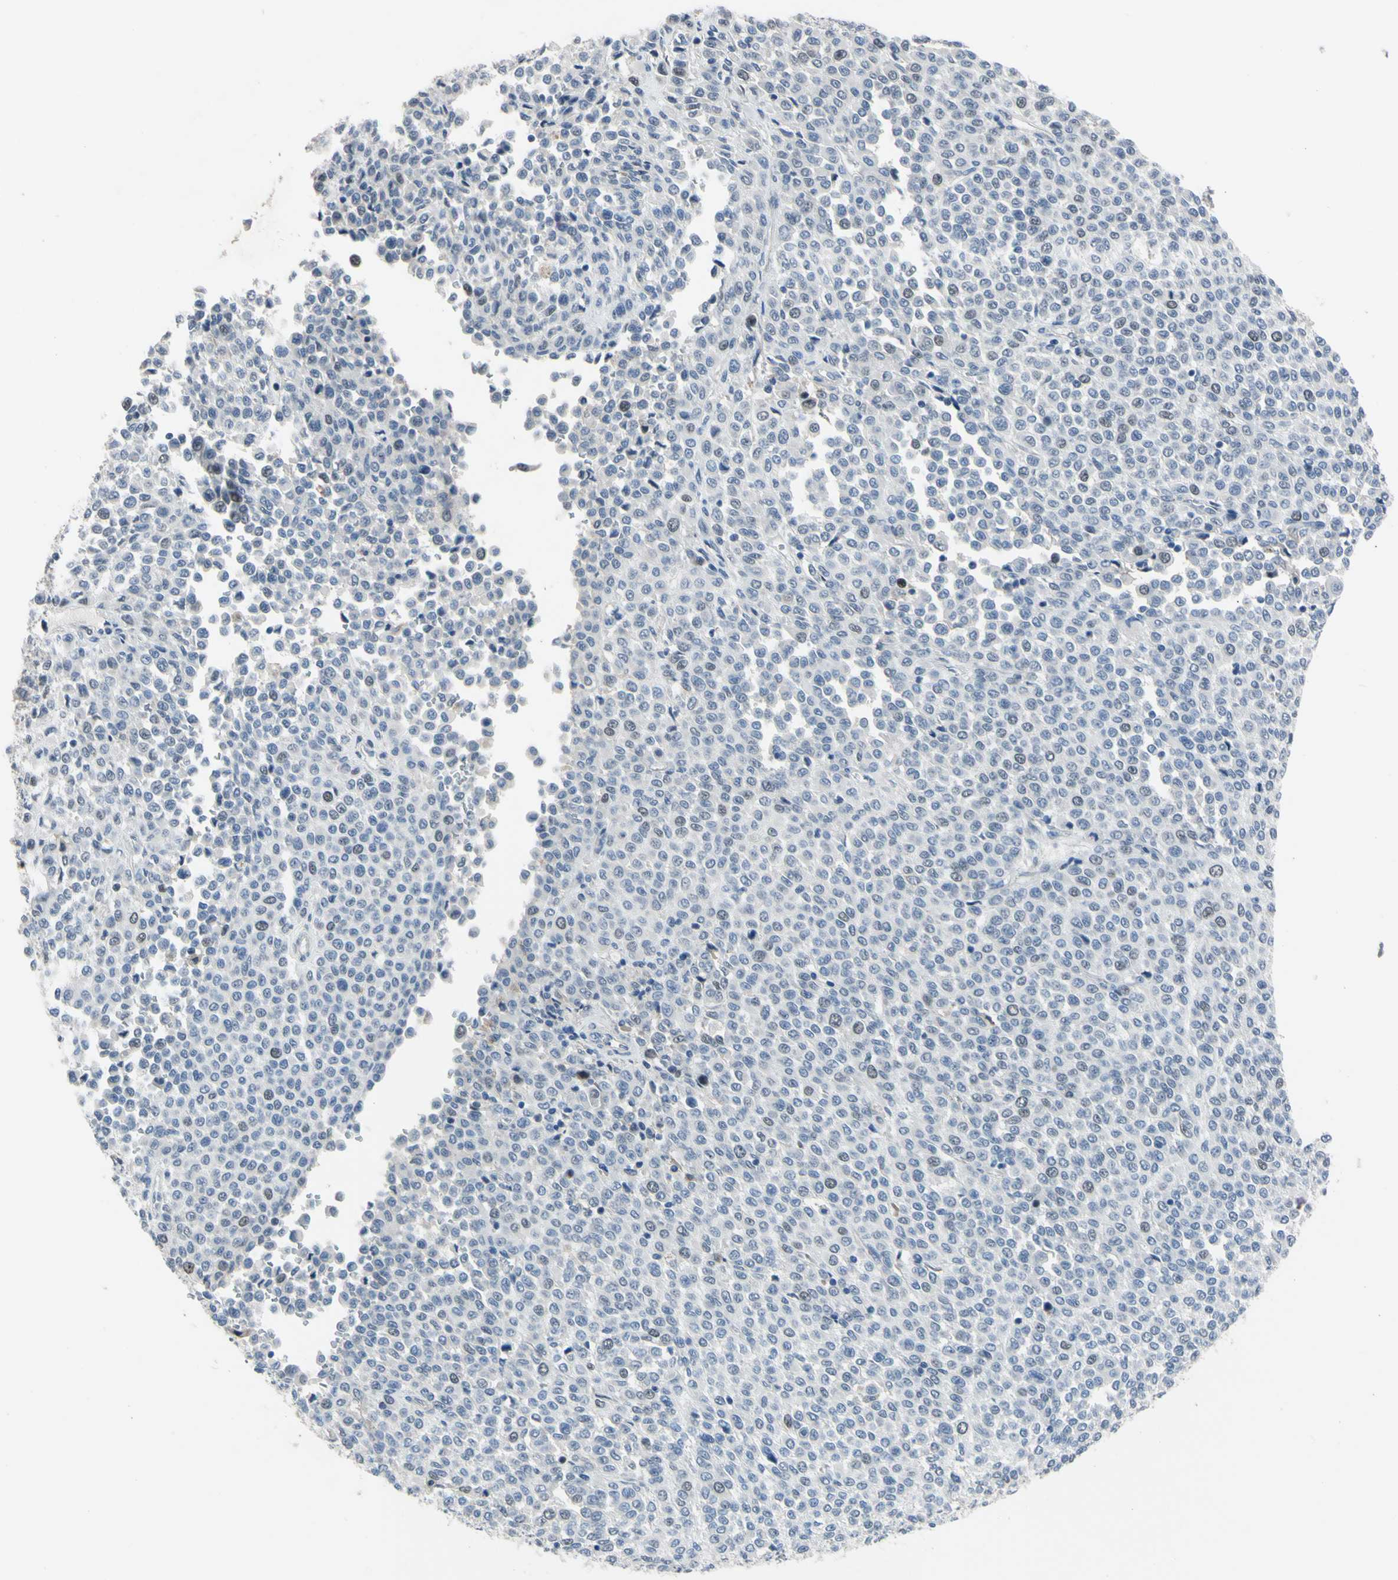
{"staining": {"intensity": "negative", "quantity": "none", "location": "none"}, "tissue": "melanoma", "cell_type": "Tumor cells", "image_type": "cancer", "snomed": [{"axis": "morphology", "description": "Malignant melanoma, Metastatic site"}, {"axis": "topography", "description": "Pancreas"}], "caption": "There is no significant positivity in tumor cells of malignant melanoma (metastatic site).", "gene": "LHX9", "patient": {"sex": "female", "age": 30}}